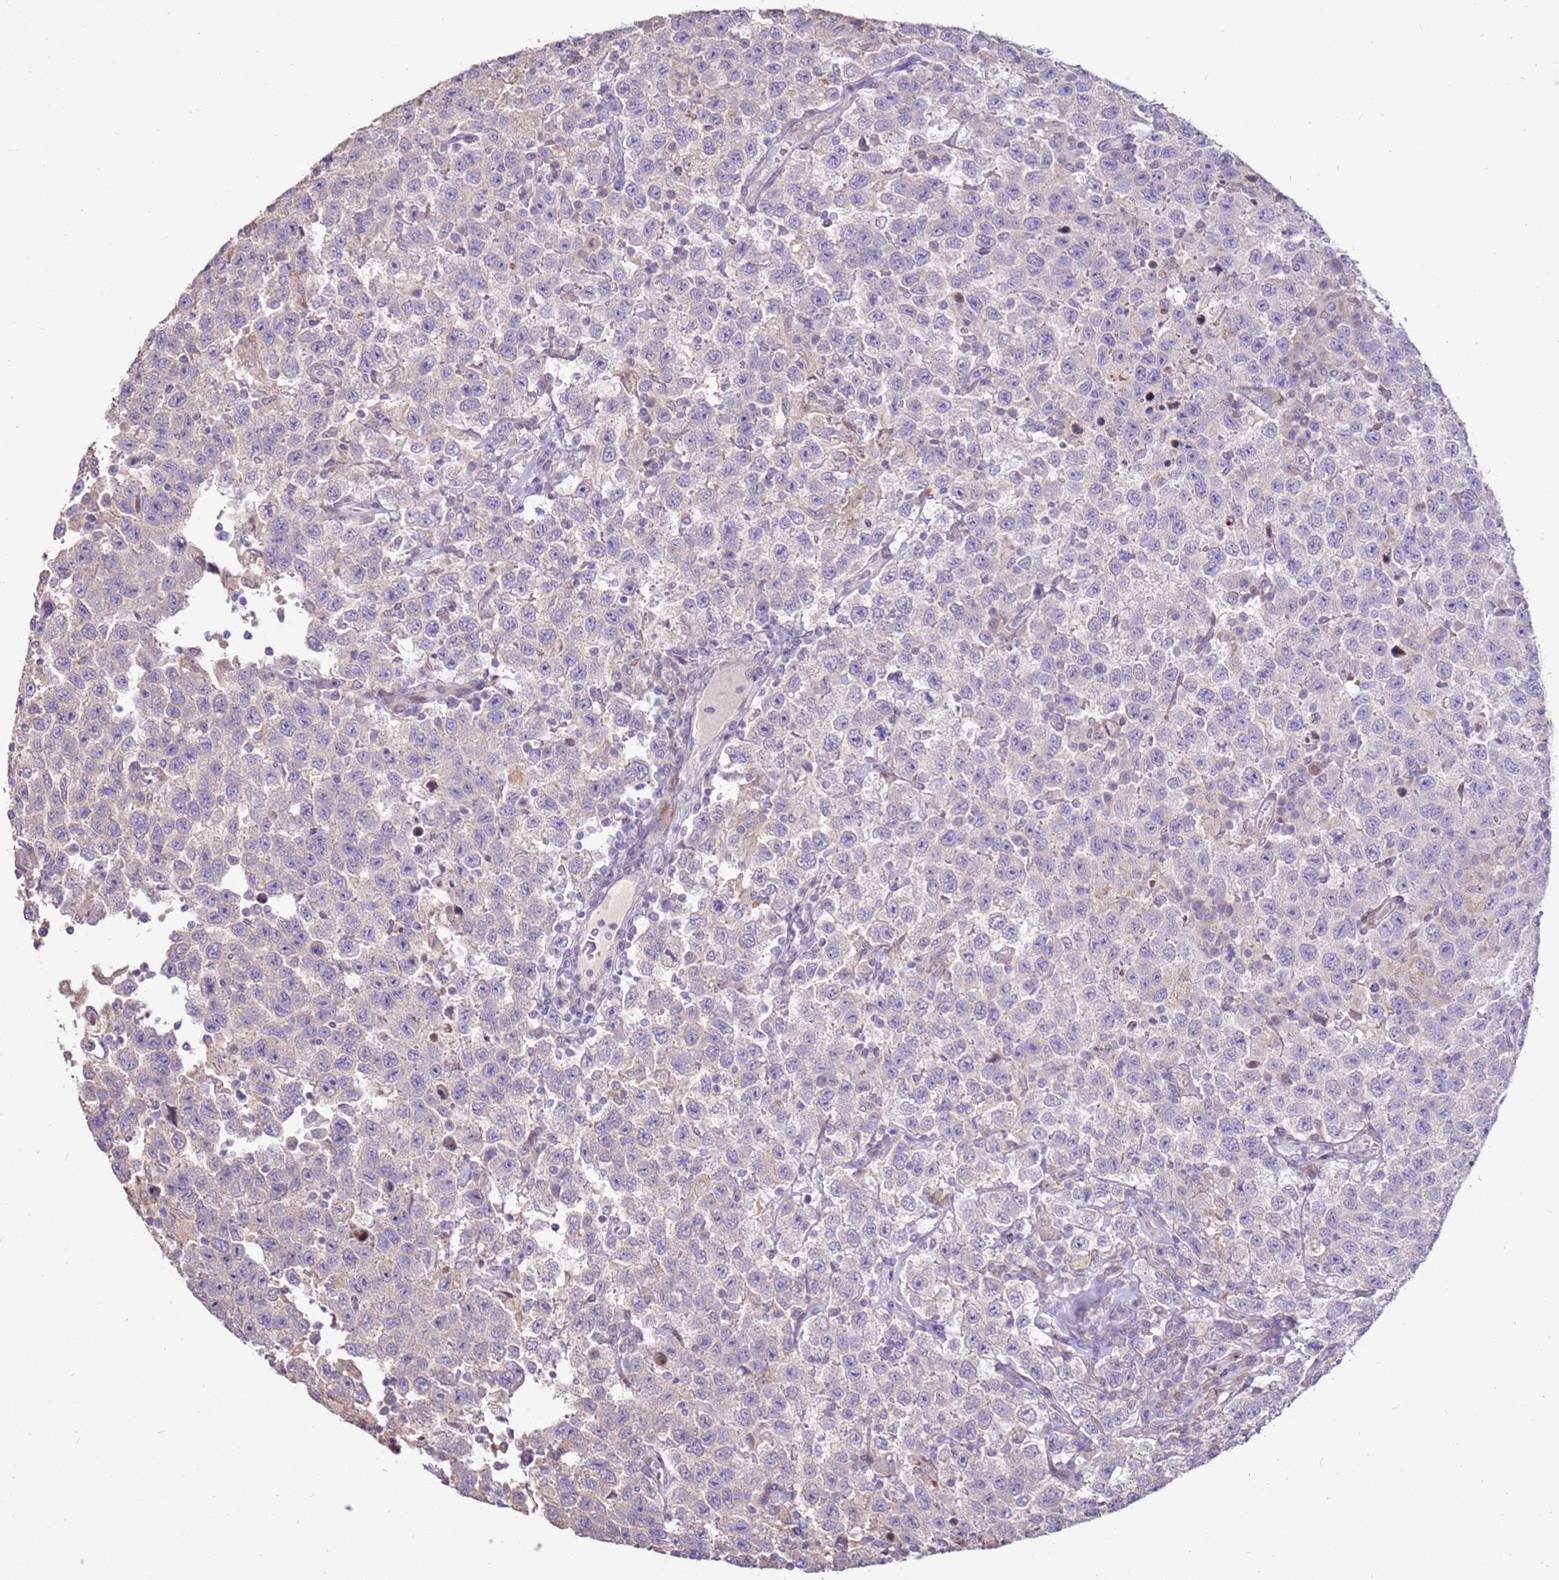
{"staining": {"intensity": "negative", "quantity": "none", "location": "none"}, "tissue": "testis cancer", "cell_type": "Tumor cells", "image_type": "cancer", "snomed": [{"axis": "morphology", "description": "Seminoma, NOS"}, {"axis": "topography", "description": "Testis"}], "caption": "Testis cancer (seminoma) was stained to show a protein in brown. There is no significant expression in tumor cells.", "gene": "LGI4", "patient": {"sex": "male", "age": 41}}